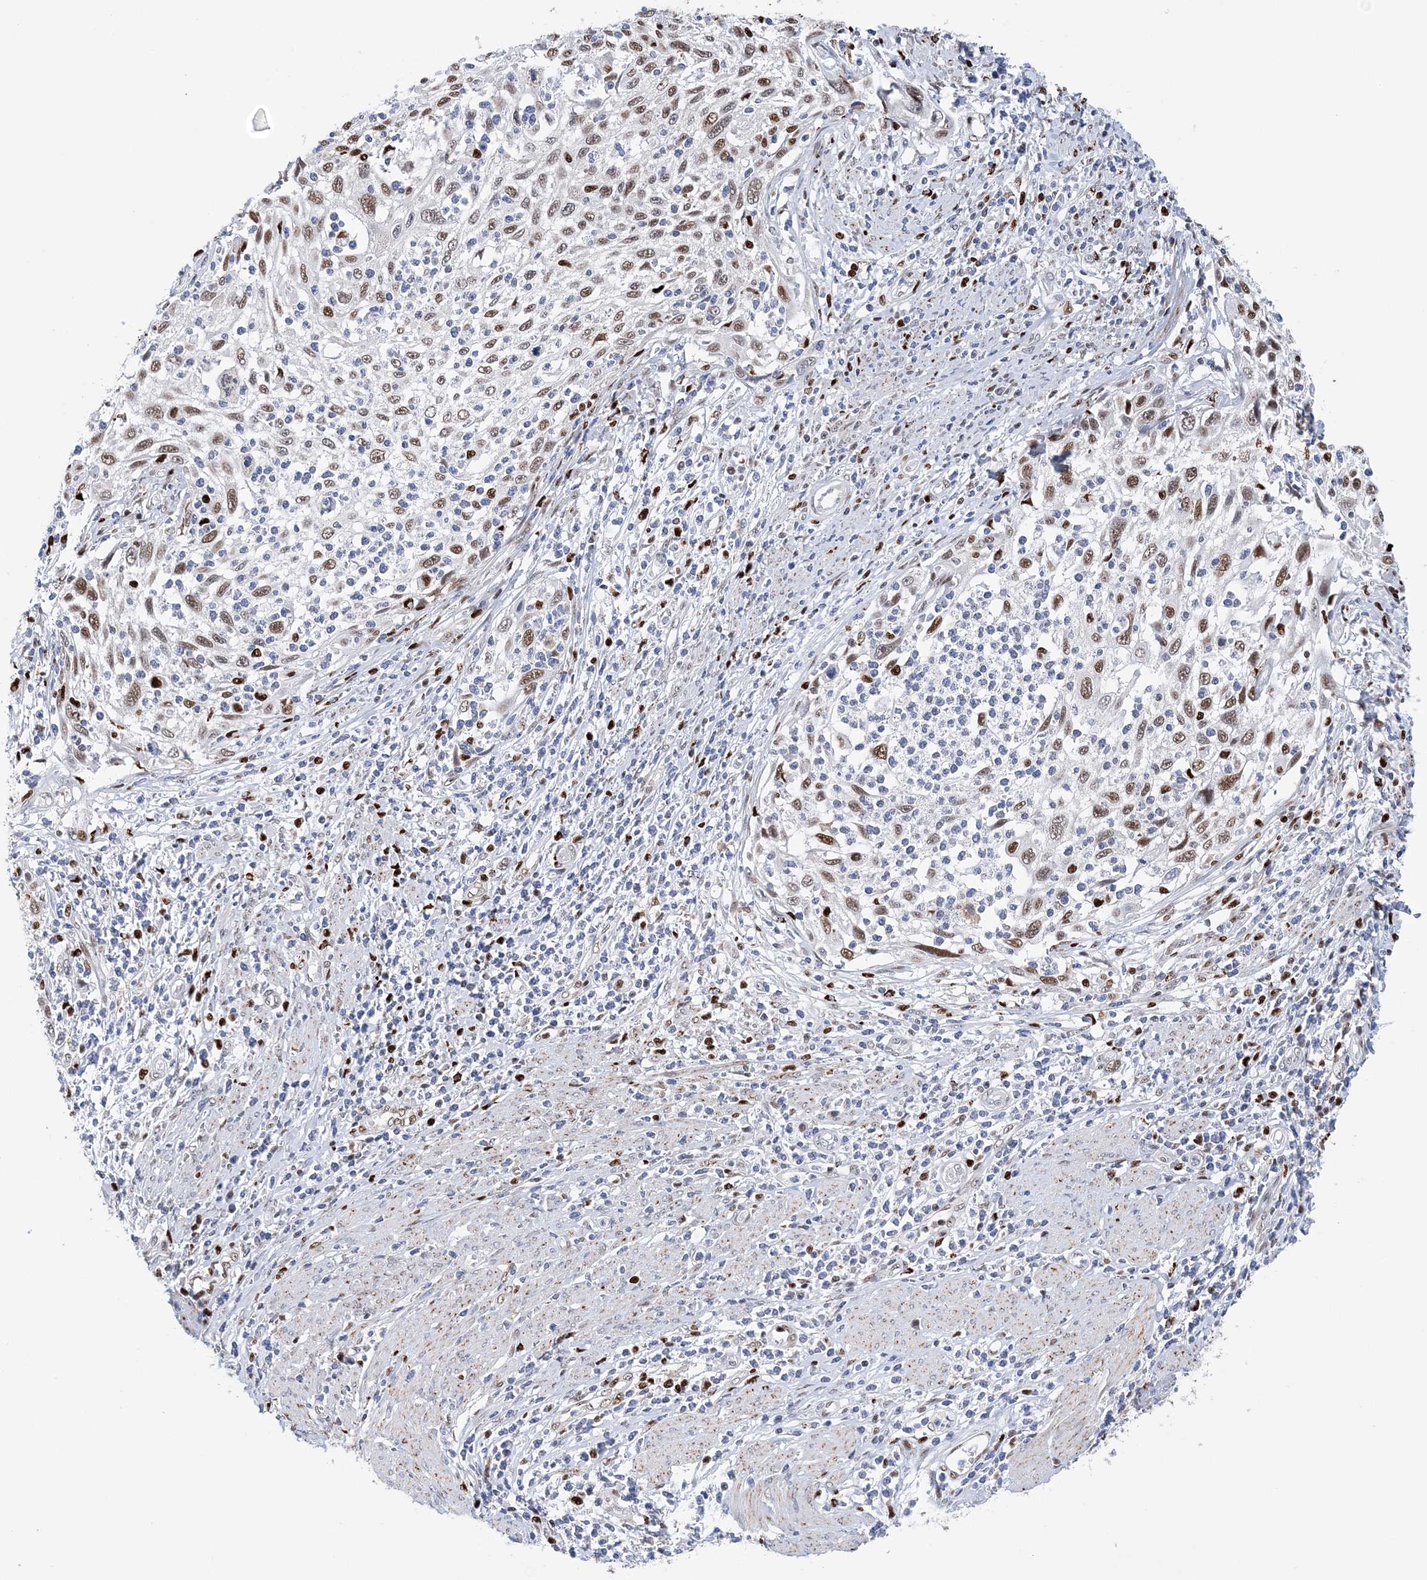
{"staining": {"intensity": "moderate", "quantity": ">75%", "location": "nuclear"}, "tissue": "cervical cancer", "cell_type": "Tumor cells", "image_type": "cancer", "snomed": [{"axis": "morphology", "description": "Squamous cell carcinoma, NOS"}, {"axis": "topography", "description": "Cervix"}], "caption": "Protein staining of cervical cancer tissue exhibits moderate nuclear staining in about >75% of tumor cells. Nuclei are stained in blue.", "gene": "NIT2", "patient": {"sex": "female", "age": 70}}